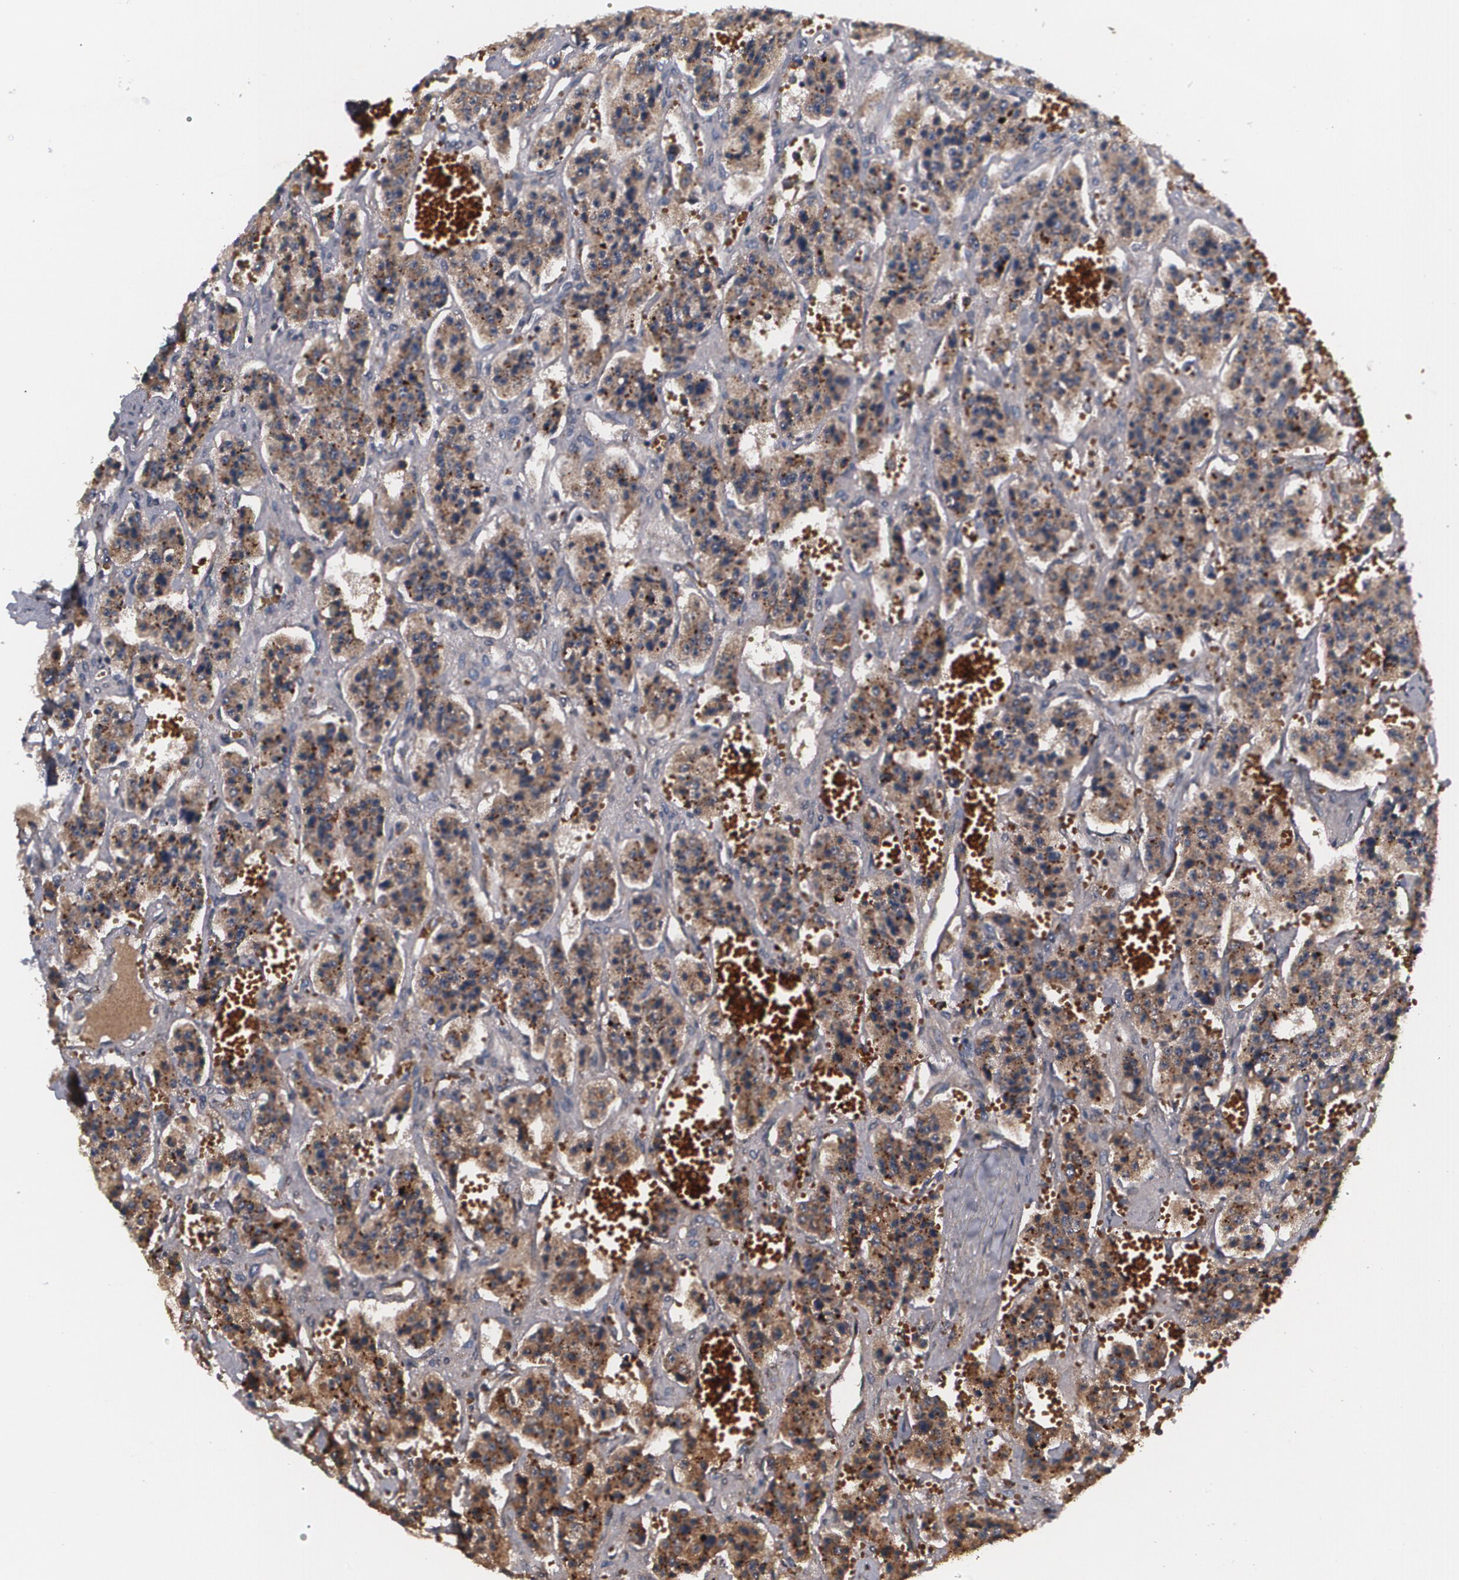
{"staining": {"intensity": "moderate", "quantity": ">75%", "location": "cytoplasmic/membranous"}, "tissue": "carcinoid", "cell_type": "Tumor cells", "image_type": "cancer", "snomed": [{"axis": "morphology", "description": "Carcinoid, malignant, NOS"}, {"axis": "topography", "description": "Small intestine"}], "caption": "Immunohistochemical staining of malignant carcinoid shows medium levels of moderate cytoplasmic/membranous positivity in approximately >75% of tumor cells.", "gene": "MVP", "patient": {"sex": "male", "age": 52}}